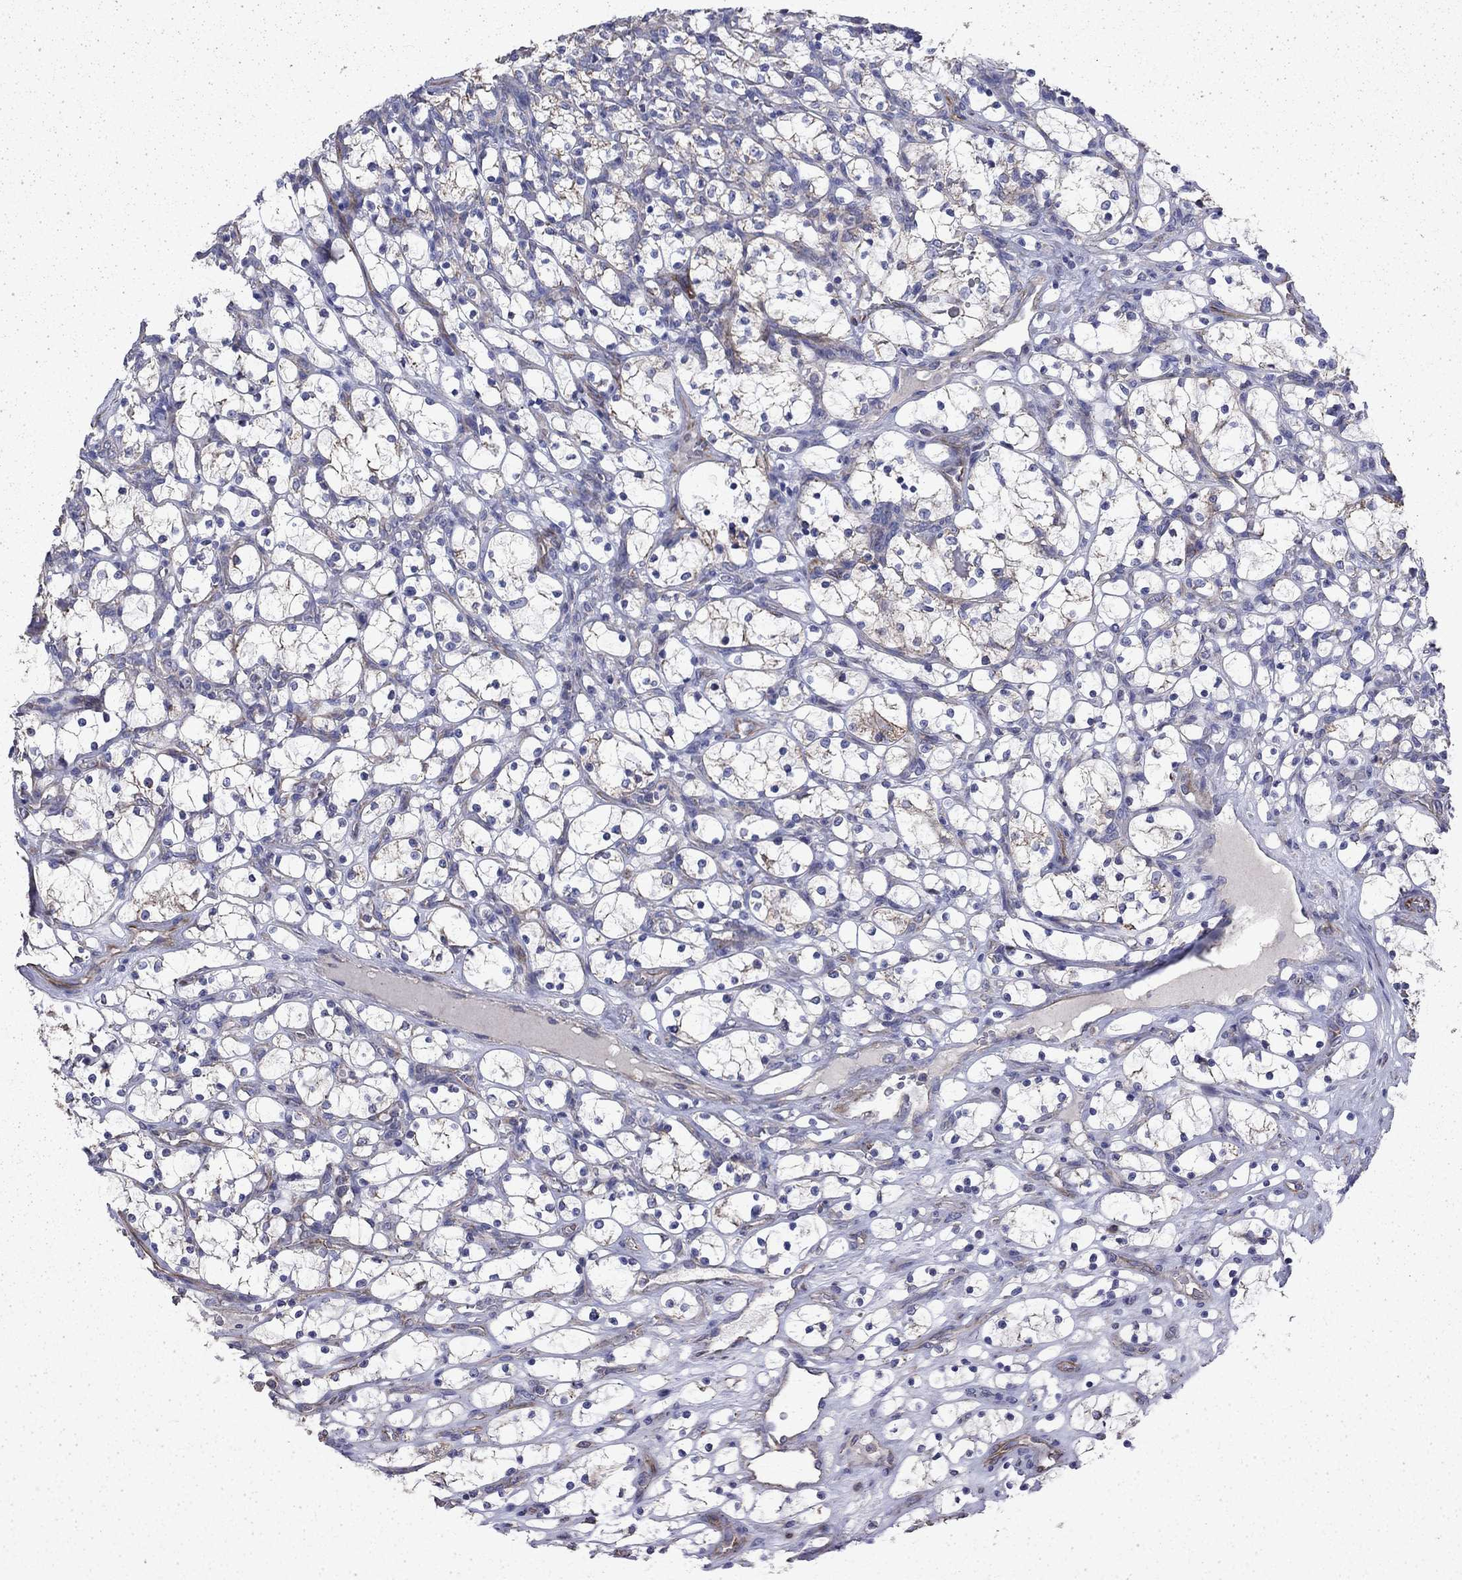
{"staining": {"intensity": "negative", "quantity": "none", "location": "none"}, "tissue": "renal cancer", "cell_type": "Tumor cells", "image_type": "cancer", "snomed": [{"axis": "morphology", "description": "Adenocarcinoma, NOS"}, {"axis": "topography", "description": "Kidney"}], "caption": "IHC photomicrograph of neoplastic tissue: human renal cancer (adenocarcinoma) stained with DAB reveals no significant protein positivity in tumor cells.", "gene": "DTNA", "patient": {"sex": "female", "age": 69}}